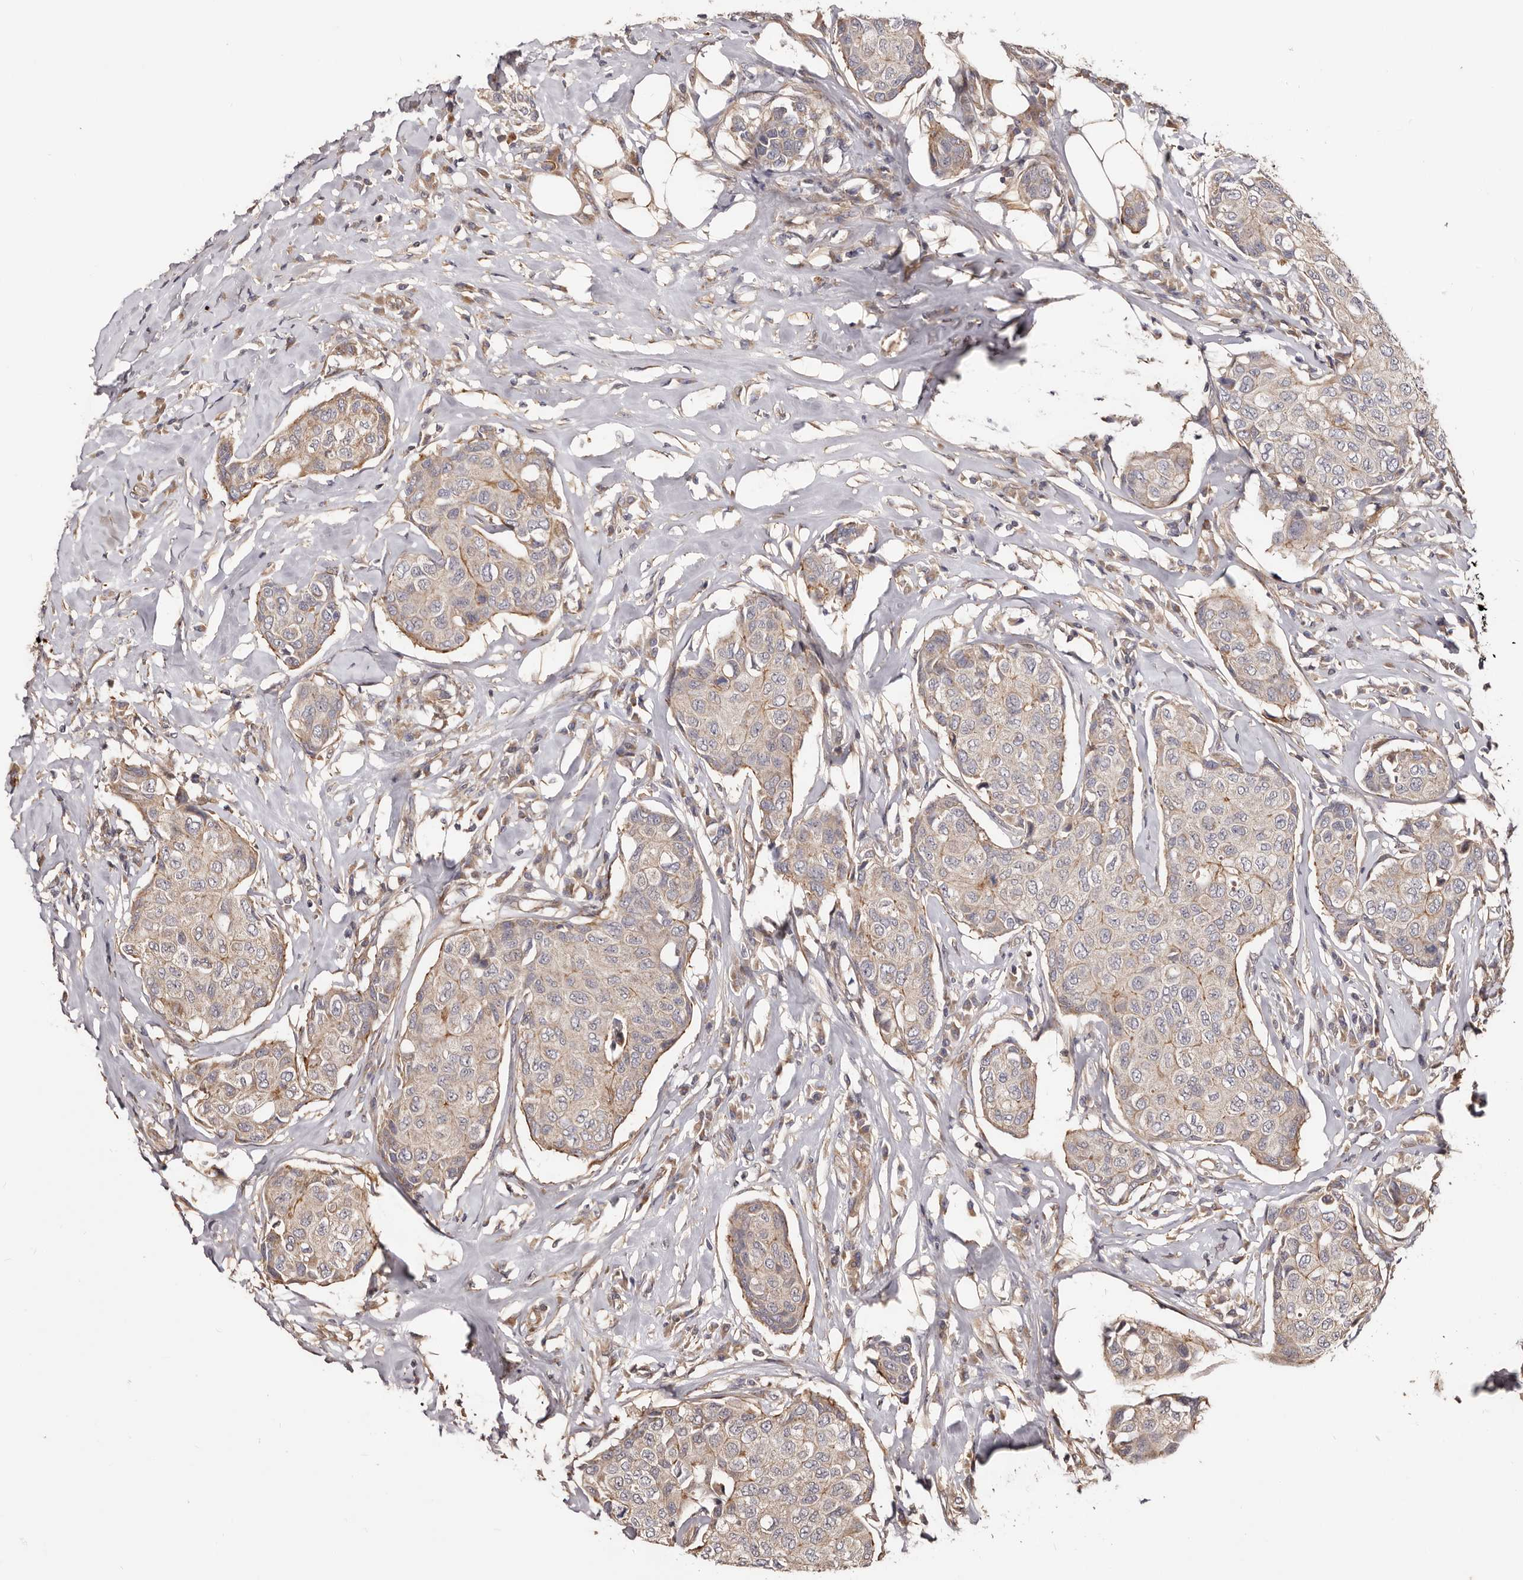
{"staining": {"intensity": "weak", "quantity": ">75%", "location": "cytoplasmic/membranous"}, "tissue": "breast cancer", "cell_type": "Tumor cells", "image_type": "cancer", "snomed": [{"axis": "morphology", "description": "Duct carcinoma"}, {"axis": "topography", "description": "Breast"}], "caption": "Approximately >75% of tumor cells in breast cancer reveal weak cytoplasmic/membranous protein expression as visualized by brown immunohistochemical staining.", "gene": "GTPBP1", "patient": {"sex": "female", "age": 80}}